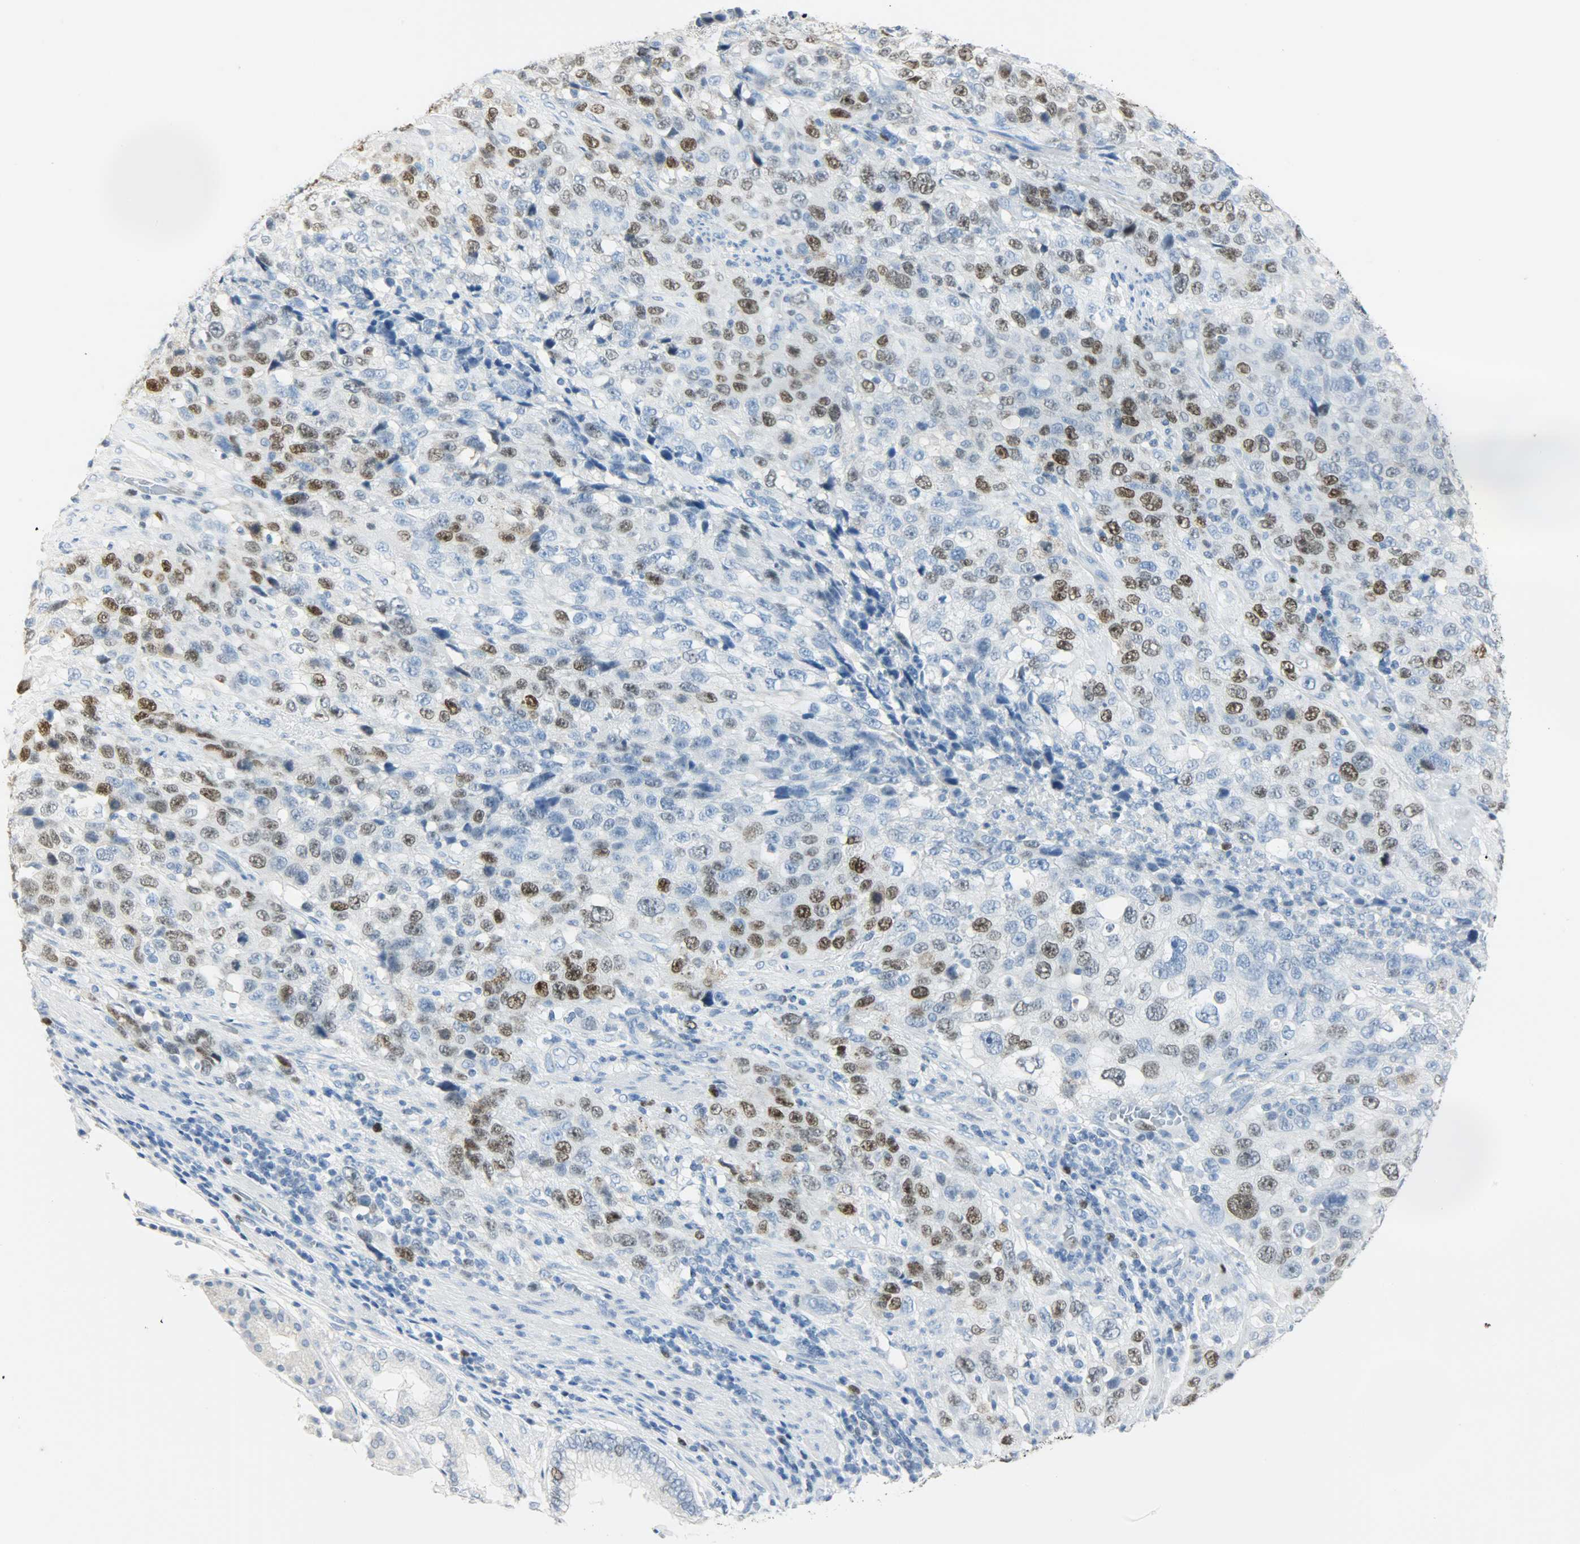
{"staining": {"intensity": "moderate", "quantity": "25%-75%", "location": "nuclear"}, "tissue": "stomach cancer", "cell_type": "Tumor cells", "image_type": "cancer", "snomed": [{"axis": "morphology", "description": "Normal tissue, NOS"}, {"axis": "morphology", "description": "Adenocarcinoma, NOS"}, {"axis": "topography", "description": "Stomach"}], "caption": "Immunohistochemistry micrograph of neoplastic tissue: human stomach adenocarcinoma stained using IHC demonstrates medium levels of moderate protein expression localized specifically in the nuclear of tumor cells, appearing as a nuclear brown color.", "gene": "HELLS", "patient": {"sex": "male", "age": 48}}